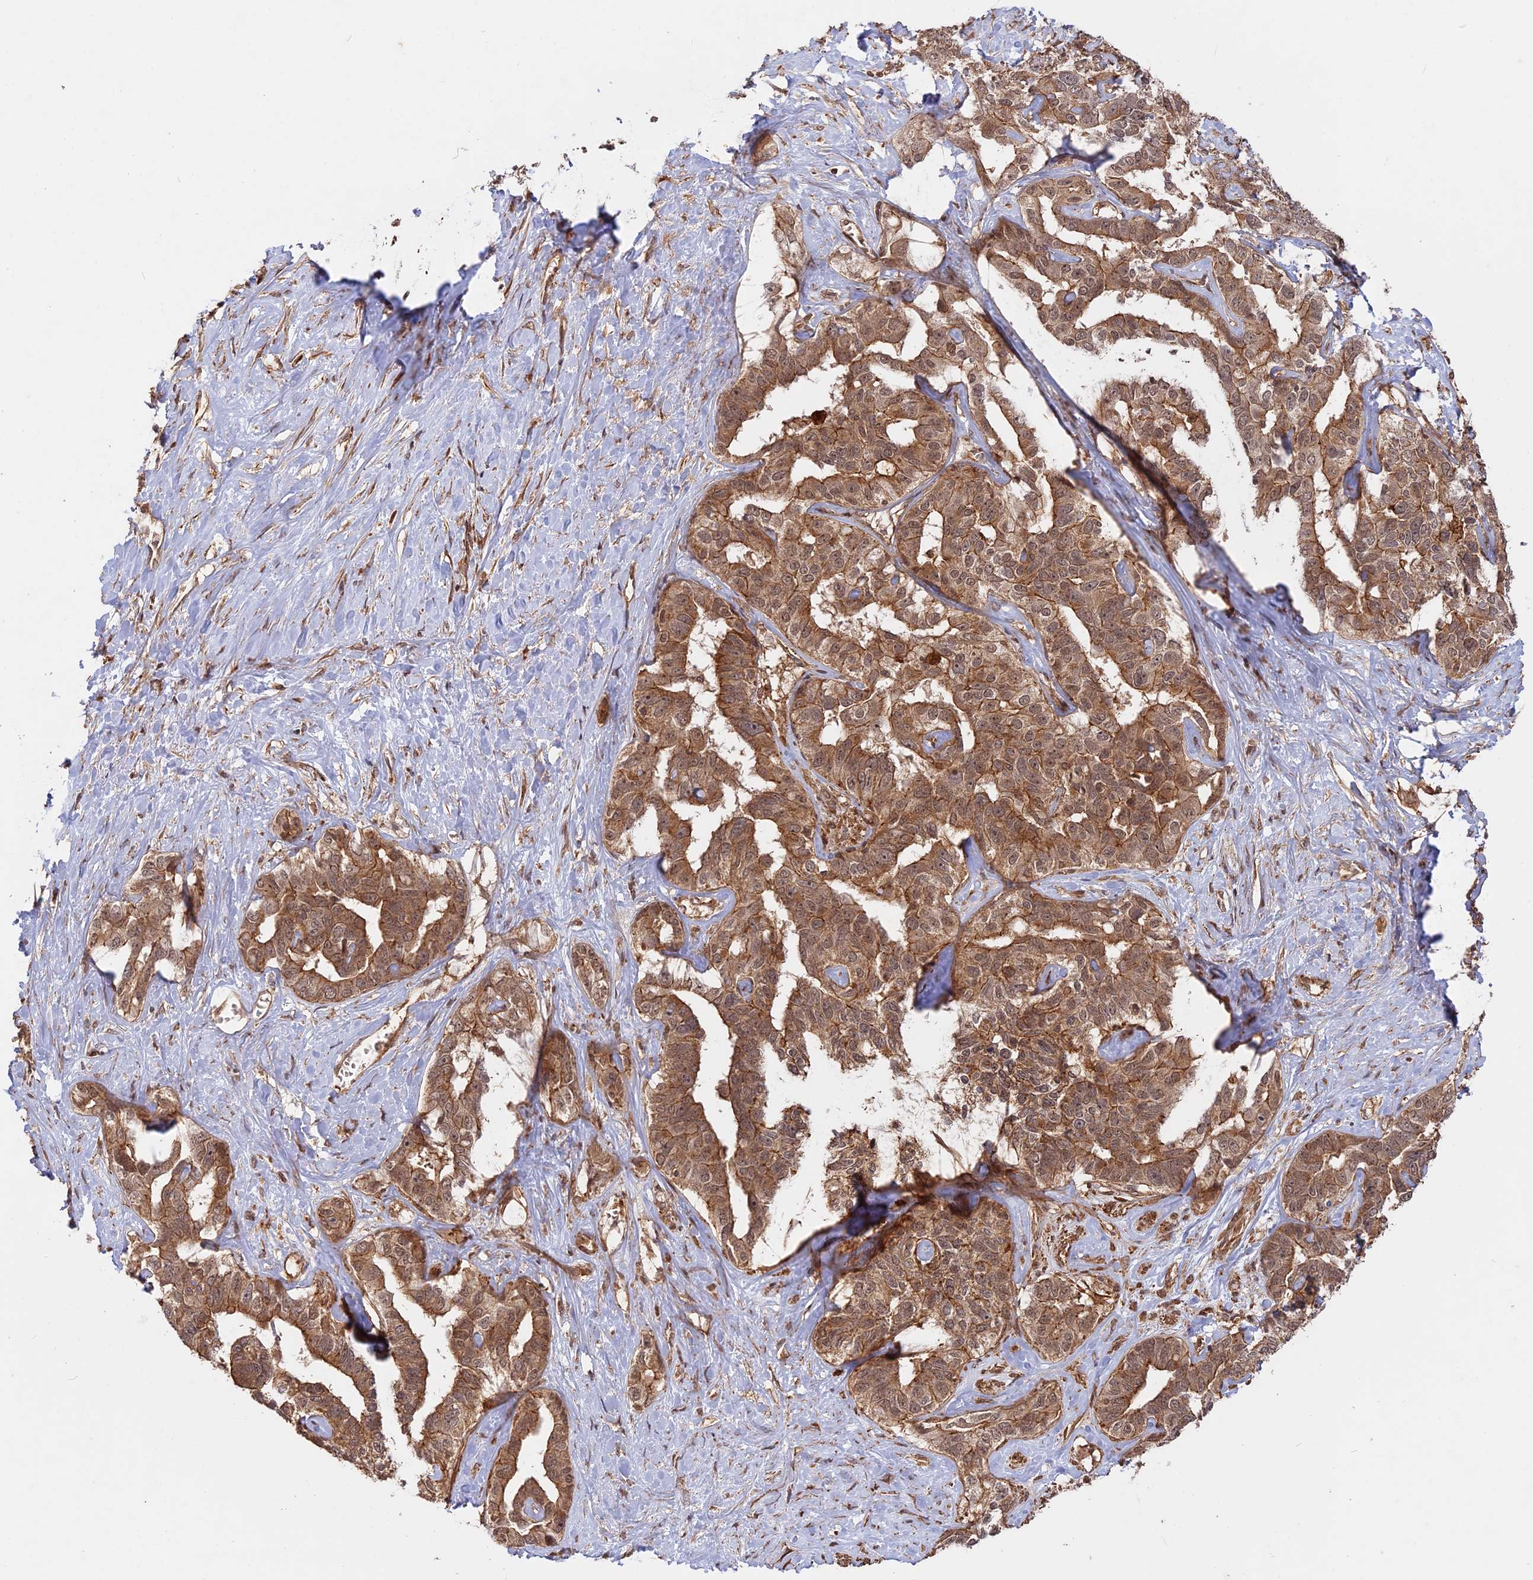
{"staining": {"intensity": "moderate", "quantity": ">75%", "location": "cytoplasmic/membranous"}, "tissue": "liver cancer", "cell_type": "Tumor cells", "image_type": "cancer", "snomed": [{"axis": "morphology", "description": "Cholangiocarcinoma"}, {"axis": "topography", "description": "Liver"}], "caption": "Protein staining shows moderate cytoplasmic/membranous expression in about >75% of tumor cells in liver cancer. Using DAB (brown) and hematoxylin (blue) stains, captured at high magnification using brightfield microscopy.", "gene": "CCDC174", "patient": {"sex": "male", "age": 59}}